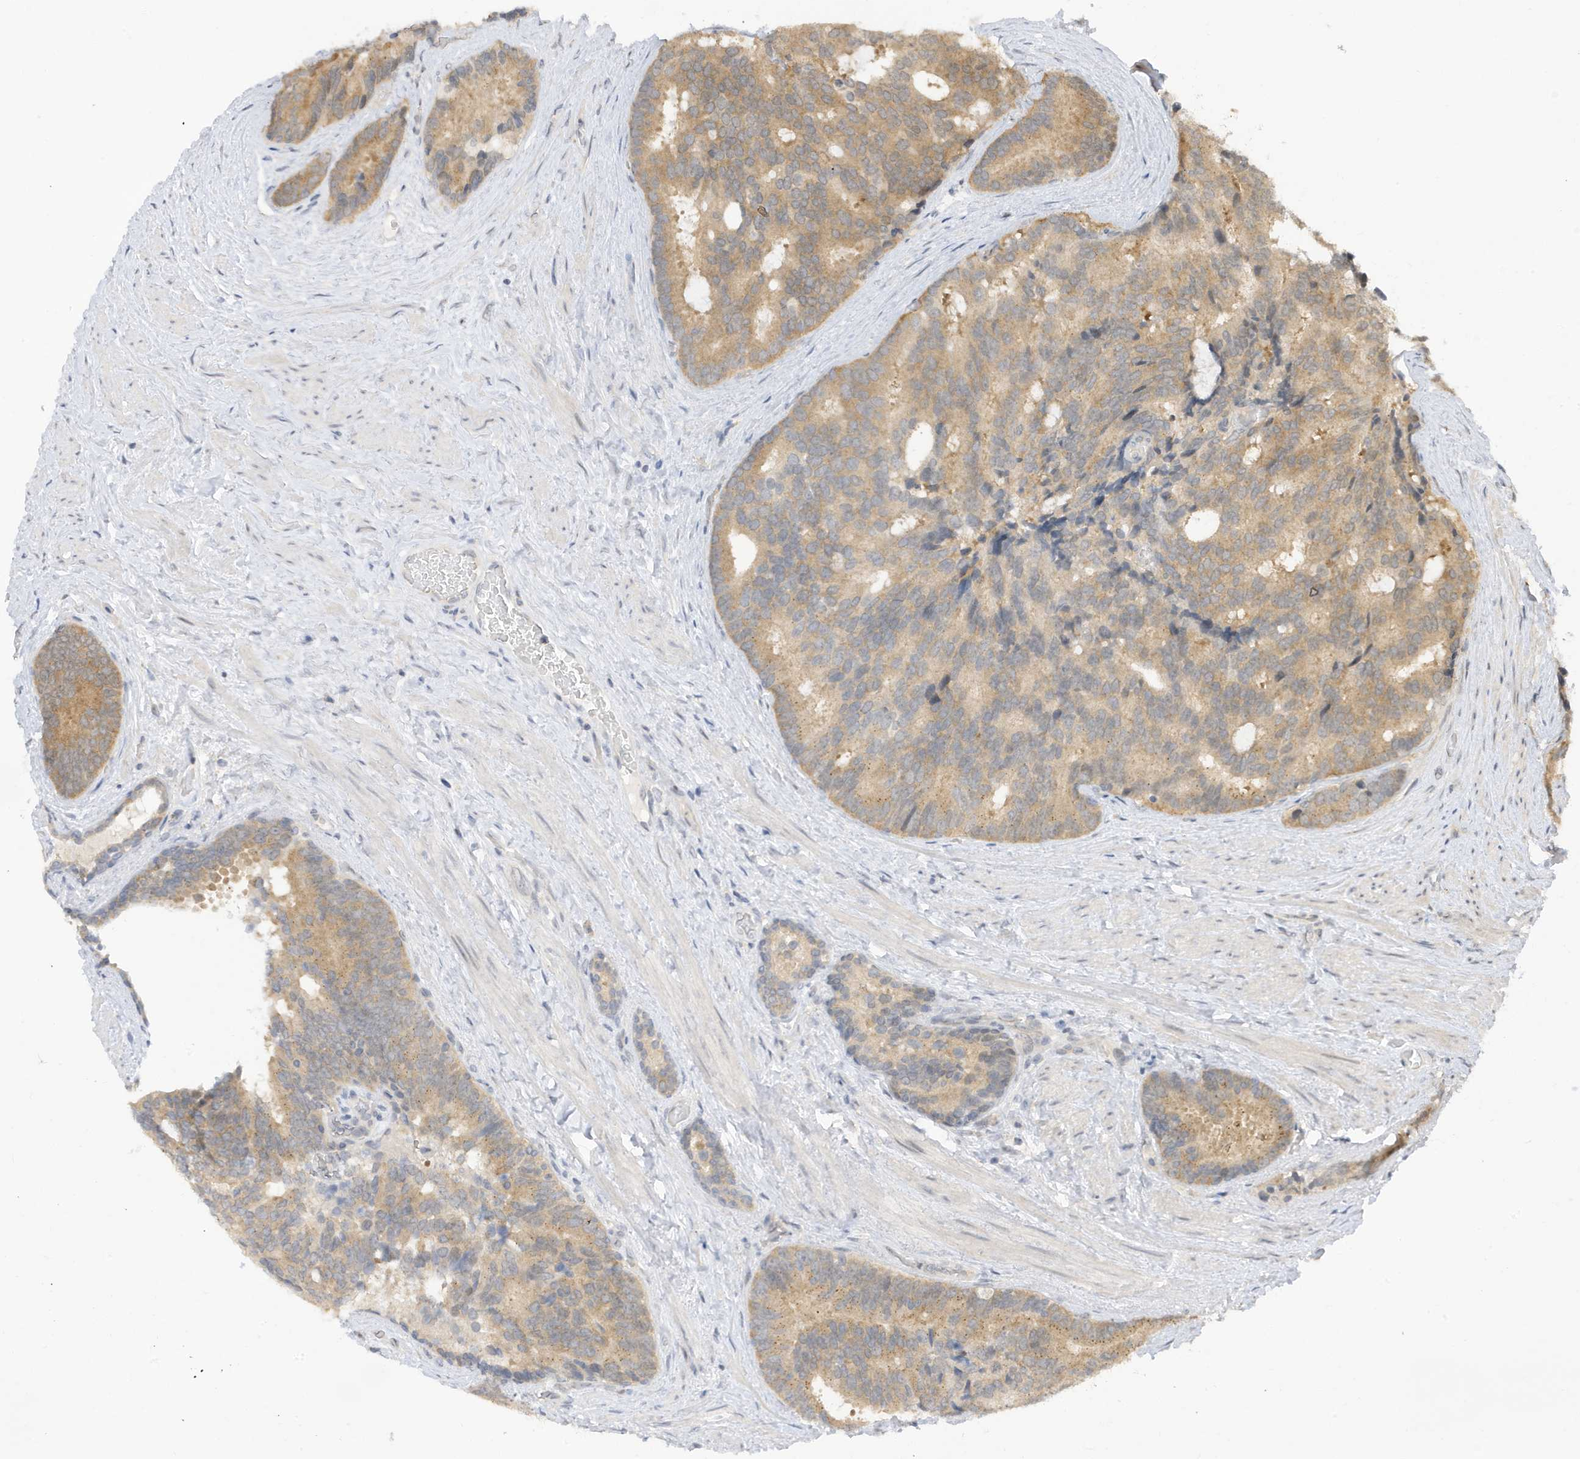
{"staining": {"intensity": "moderate", "quantity": ">75%", "location": "cytoplasmic/membranous"}, "tissue": "prostate cancer", "cell_type": "Tumor cells", "image_type": "cancer", "snomed": [{"axis": "morphology", "description": "Adenocarcinoma, Low grade"}, {"axis": "topography", "description": "Prostate"}], "caption": "Human prostate adenocarcinoma (low-grade) stained with a brown dye displays moderate cytoplasmic/membranous positive expression in approximately >75% of tumor cells.", "gene": "TAB3", "patient": {"sex": "male", "age": 71}}